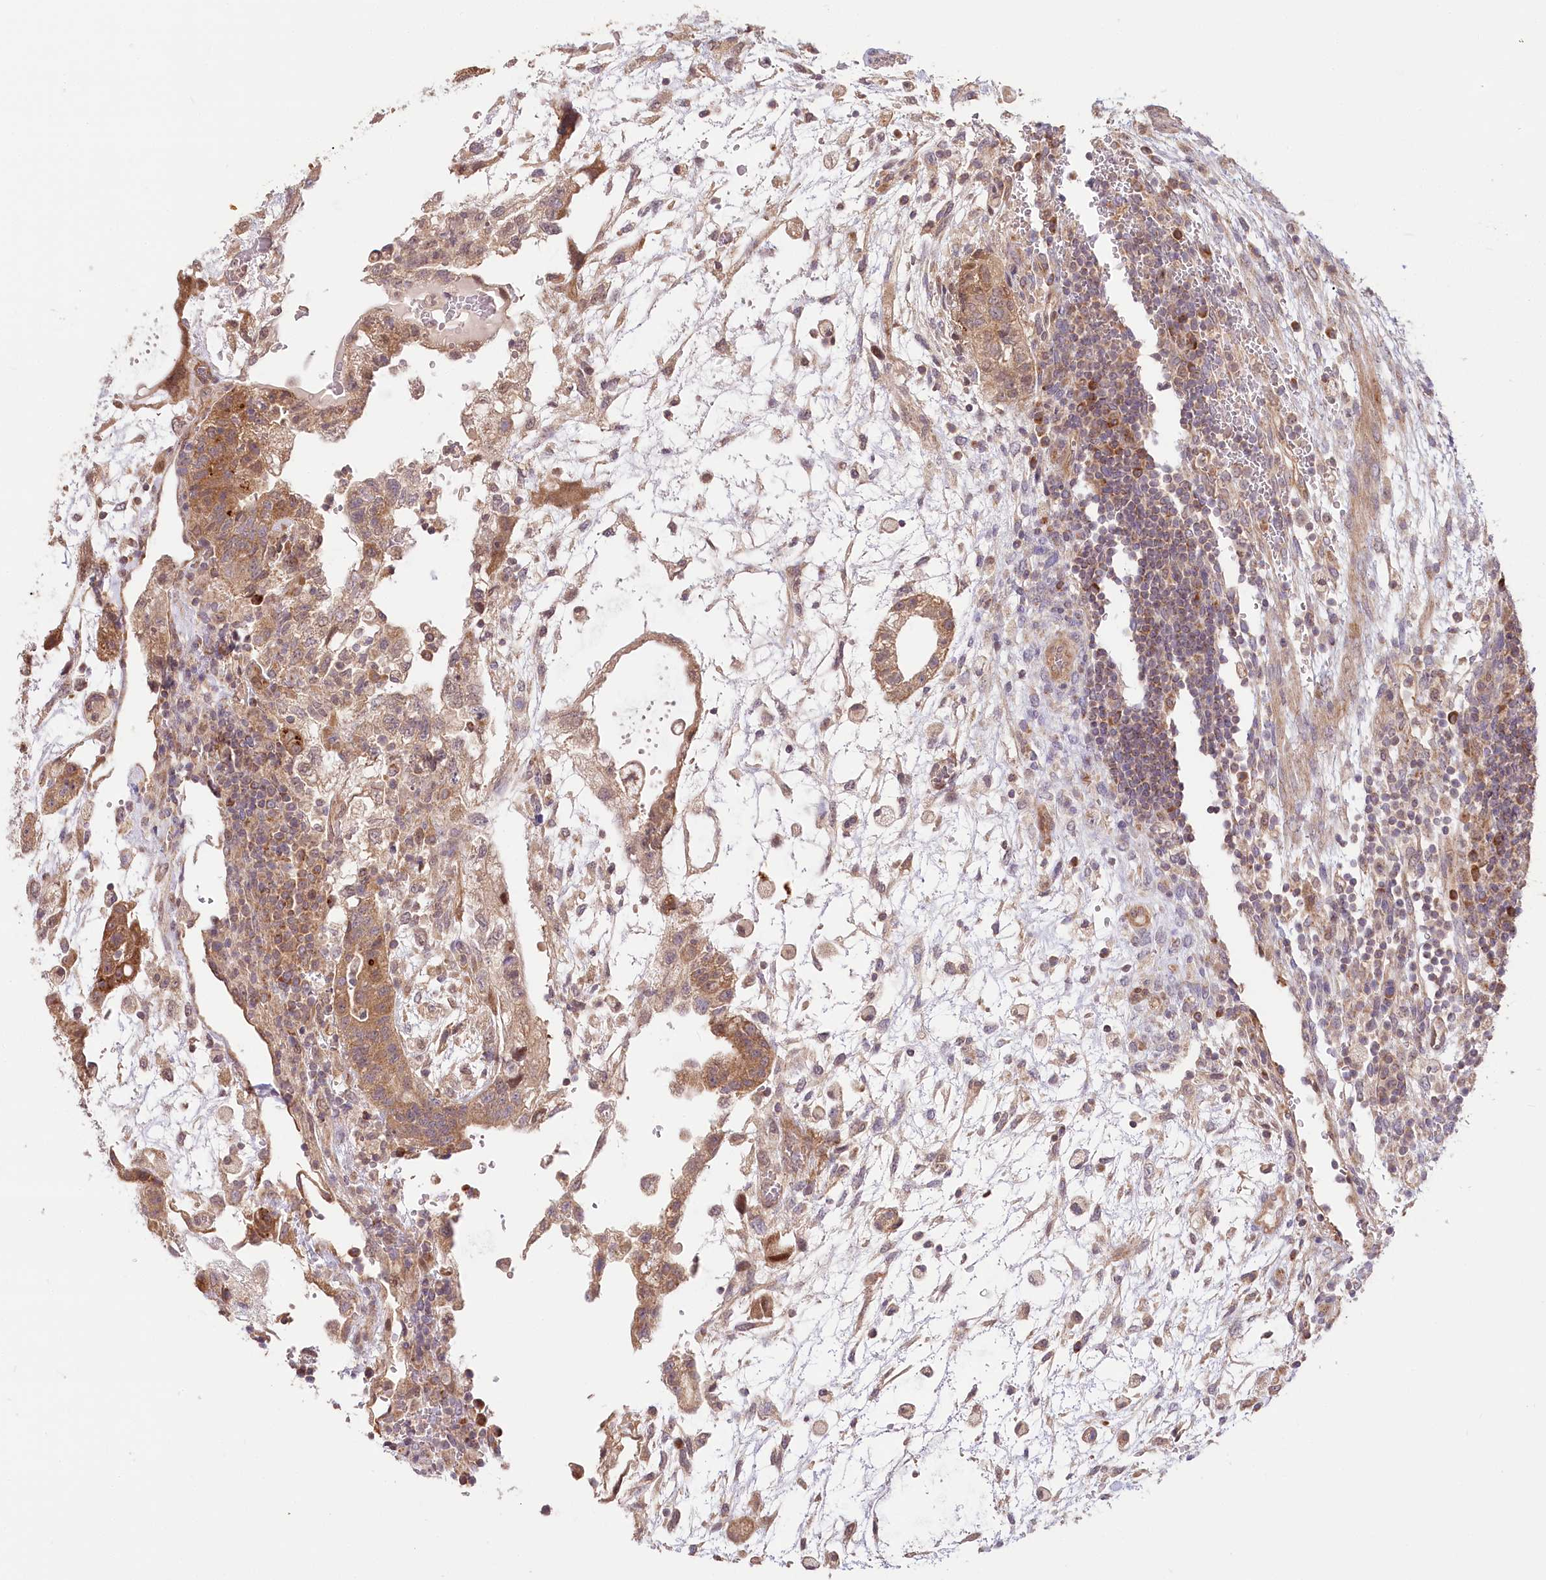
{"staining": {"intensity": "moderate", "quantity": ">75%", "location": "cytoplasmic/membranous"}, "tissue": "testis cancer", "cell_type": "Tumor cells", "image_type": "cancer", "snomed": [{"axis": "morphology", "description": "Carcinoma, Embryonal, NOS"}, {"axis": "topography", "description": "Testis"}], "caption": "Protein staining shows moderate cytoplasmic/membranous positivity in approximately >75% of tumor cells in testis cancer. (IHC, brightfield microscopy, high magnification).", "gene": "CEP70", "patient": {"sex": "male", "age": 36}}